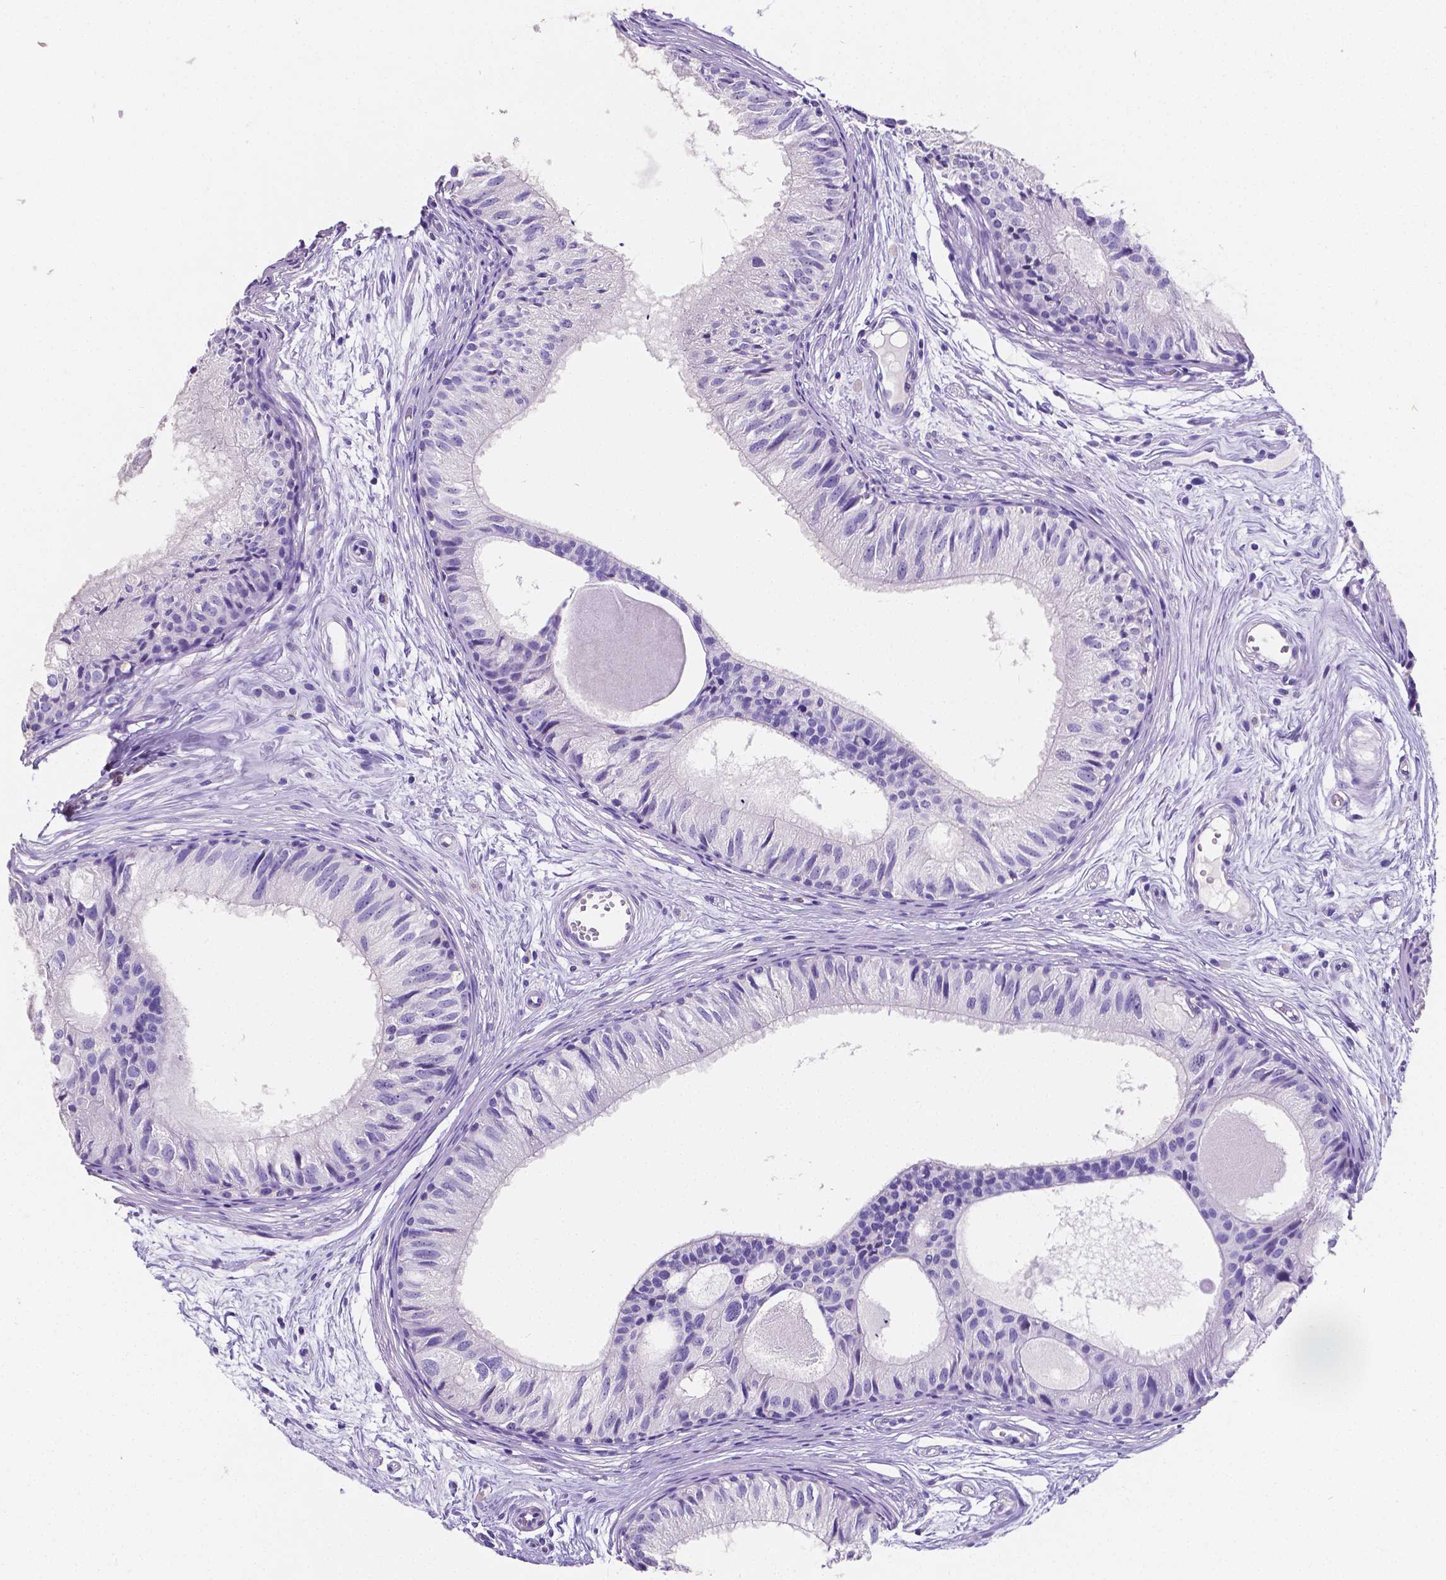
{"staining": {"intensity": "negative", "quantity": "none", "location": "none"}, "tissue": "epididymis", "cell_type": "Glandular cells", "image_type": "normal", "snomed": [{"axis": "morphology", "description": "Normal tissue, NOS"}, {"axis": "topography", "description": "Epididymis"}], "caption": "A photomicrograph of epididymis stained for a protein exhibits no brown staining in glandular cells. (DAB (3,3'-diaminobenzidine) immunohistochemistry (IHC), high magnification).", "gene": "SATB2", "patient": {"sex": "male", "age": 25}}